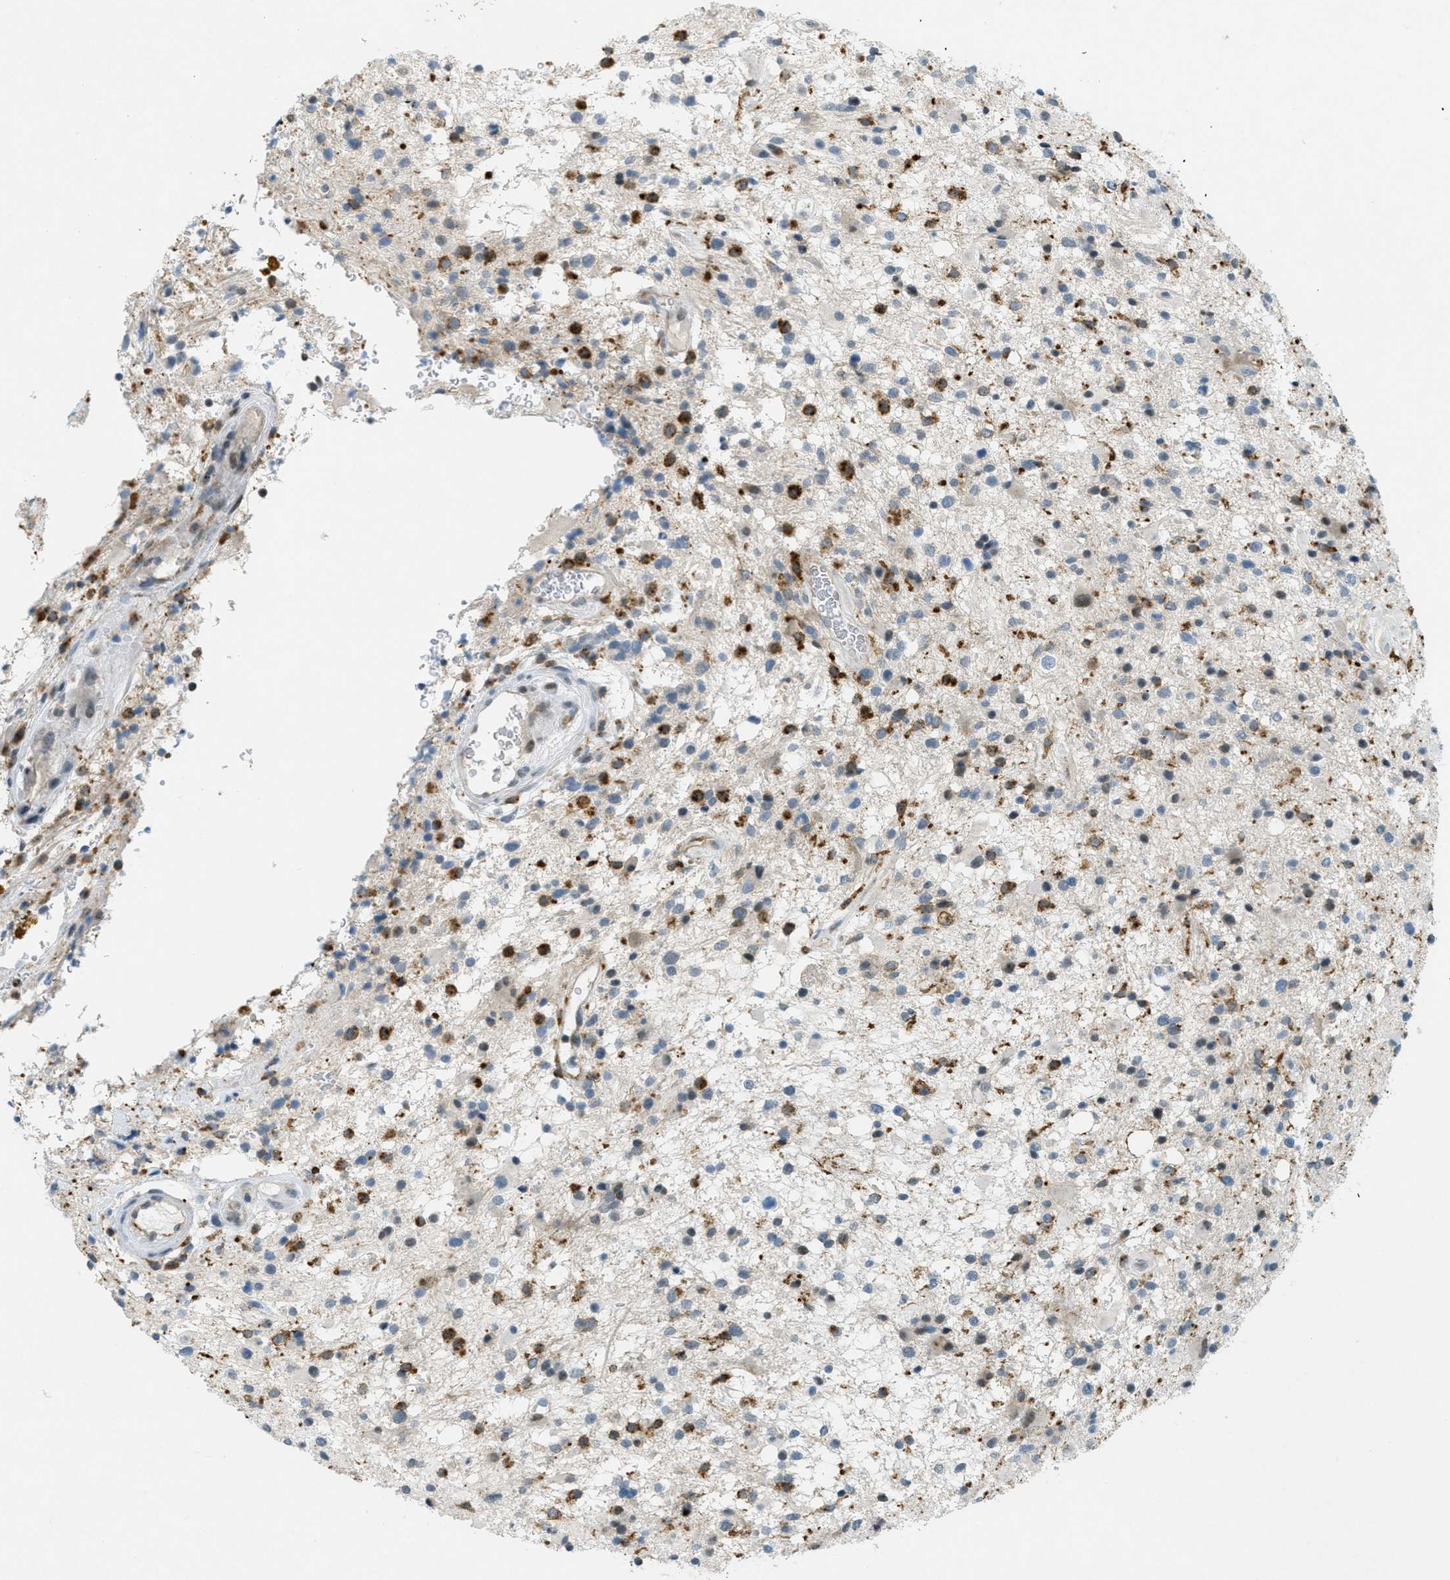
{"staining": {"intensity": "strong", "quantity": "<25%", "location": "cytoplasmic/membranous"}, "tissue": "glioma", "cell_type": "Tumor cells", "image_type": "cancer", "snomed": [{"axis": "morphology", "description": "Glioma, malignant, High grade"}, {"axis": "topography", "description": "Brain"}], "caption": "The histopathology image exhibits a brown stain indicating the presence of a protein in the cytoplasmic/membranous of tumor cells in malignant glioma (high-grade).", "gene": "FYN", "patient": {"sex": "male", "age": 33}}